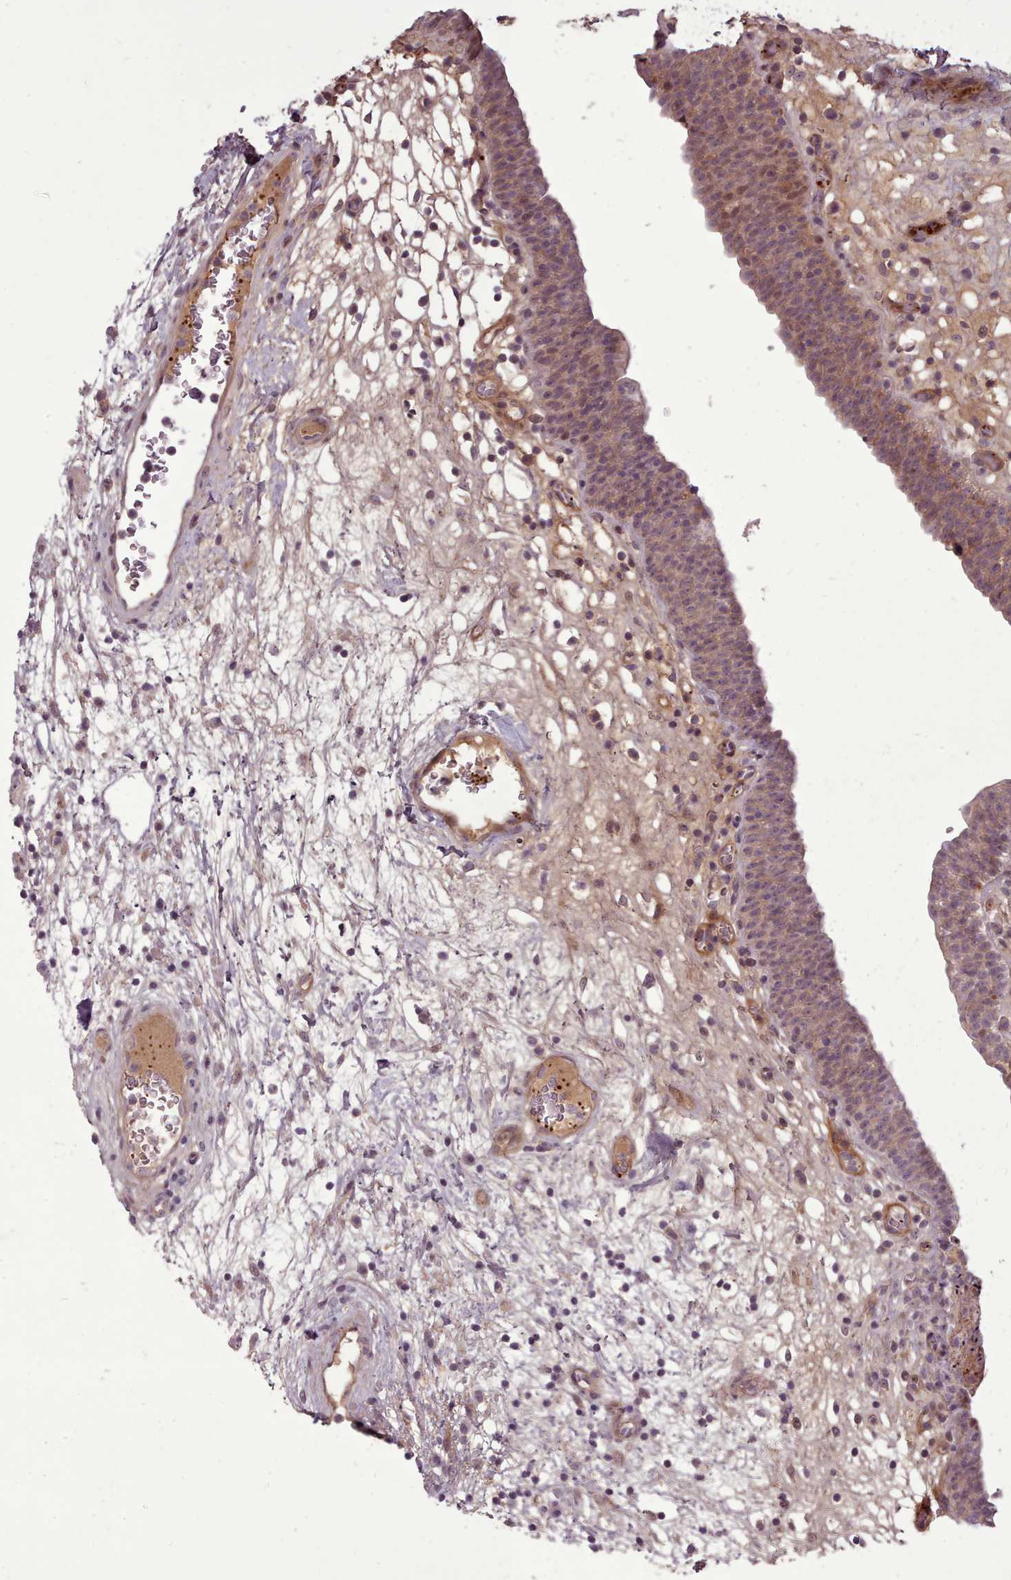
{"staining": {"intensity": "weak", "quantity": "25%-75%", "location": "cytoplasmic/membranous"}, "tissue": "urinary bladder", "cell_type": "Urothelial cells", "image_type": "normal", "snomed": [{"axis": "morphology", "description": "Normal tissue, NOS"}, {"axis": "topography", "description": "Urinary bladder"}], "caption": "This photomicrograph displays immunohistochemistry staining of unremarkable urinary bladder, with low weak cytoplasmic/membranous expression in approximately 25%-75% of urothelial cells.", "gene": "LEFTY1", "patient": {"sex": "male", "age": 71}}